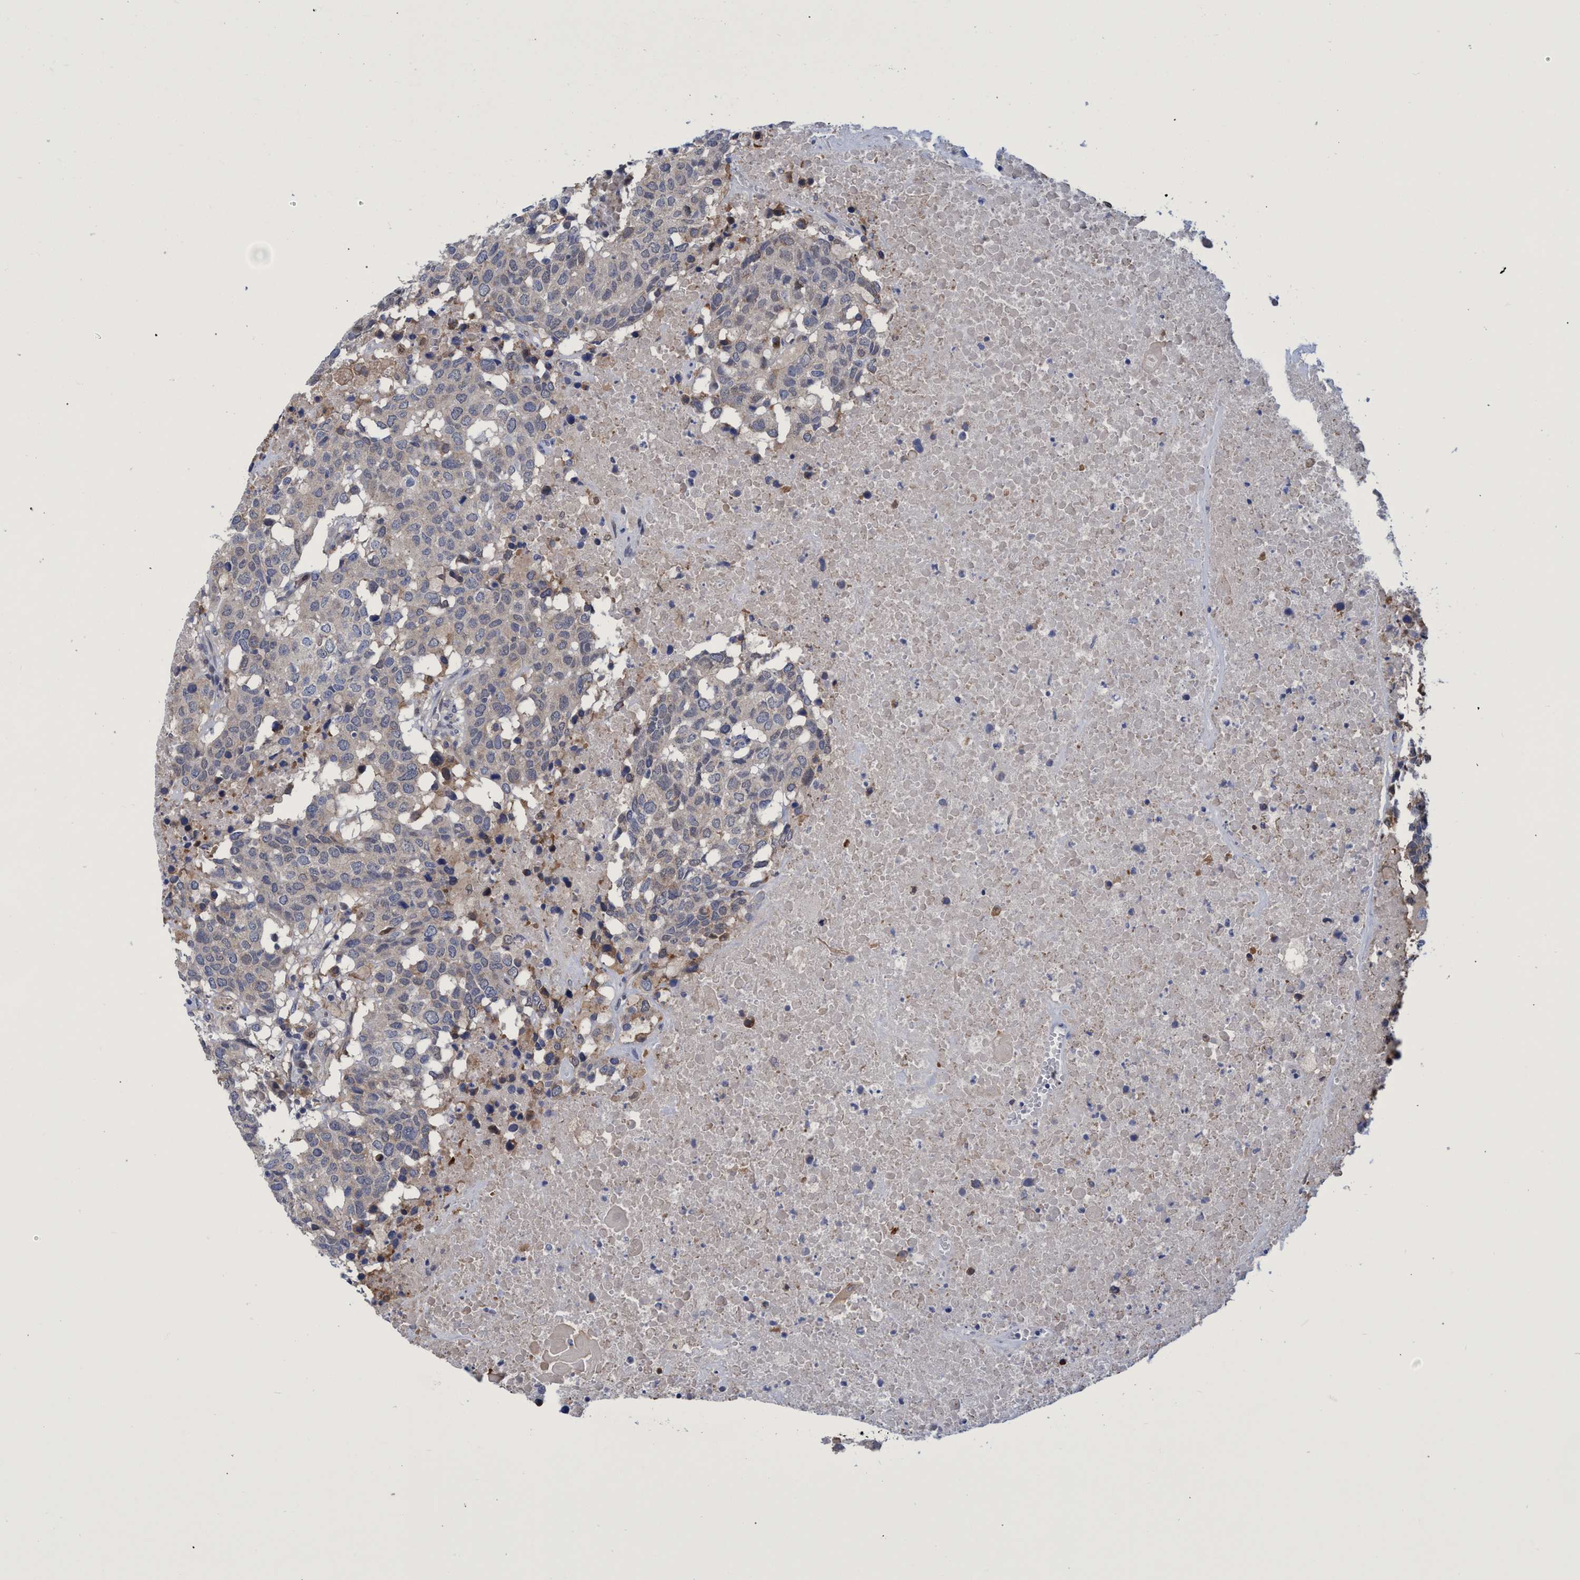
{"staining": {"intensity": "negative", "quantity": "none", "location": "none"}, "tissue": "head and neck cancer", "cell_type": "Tumor cells", "image_type": "cancer", "snomed": [{"axis": "morphology", "description": "Squamous cell carcinoma, NOS"}, {"axis": "topography", "description": "Head-Neck"}], "caption": "There is no significant positivity in tumor cells of squamous cell carcinoma (head and neck).", "gene": "PNPO", "patient": {"sex": "male", "age": 66}}